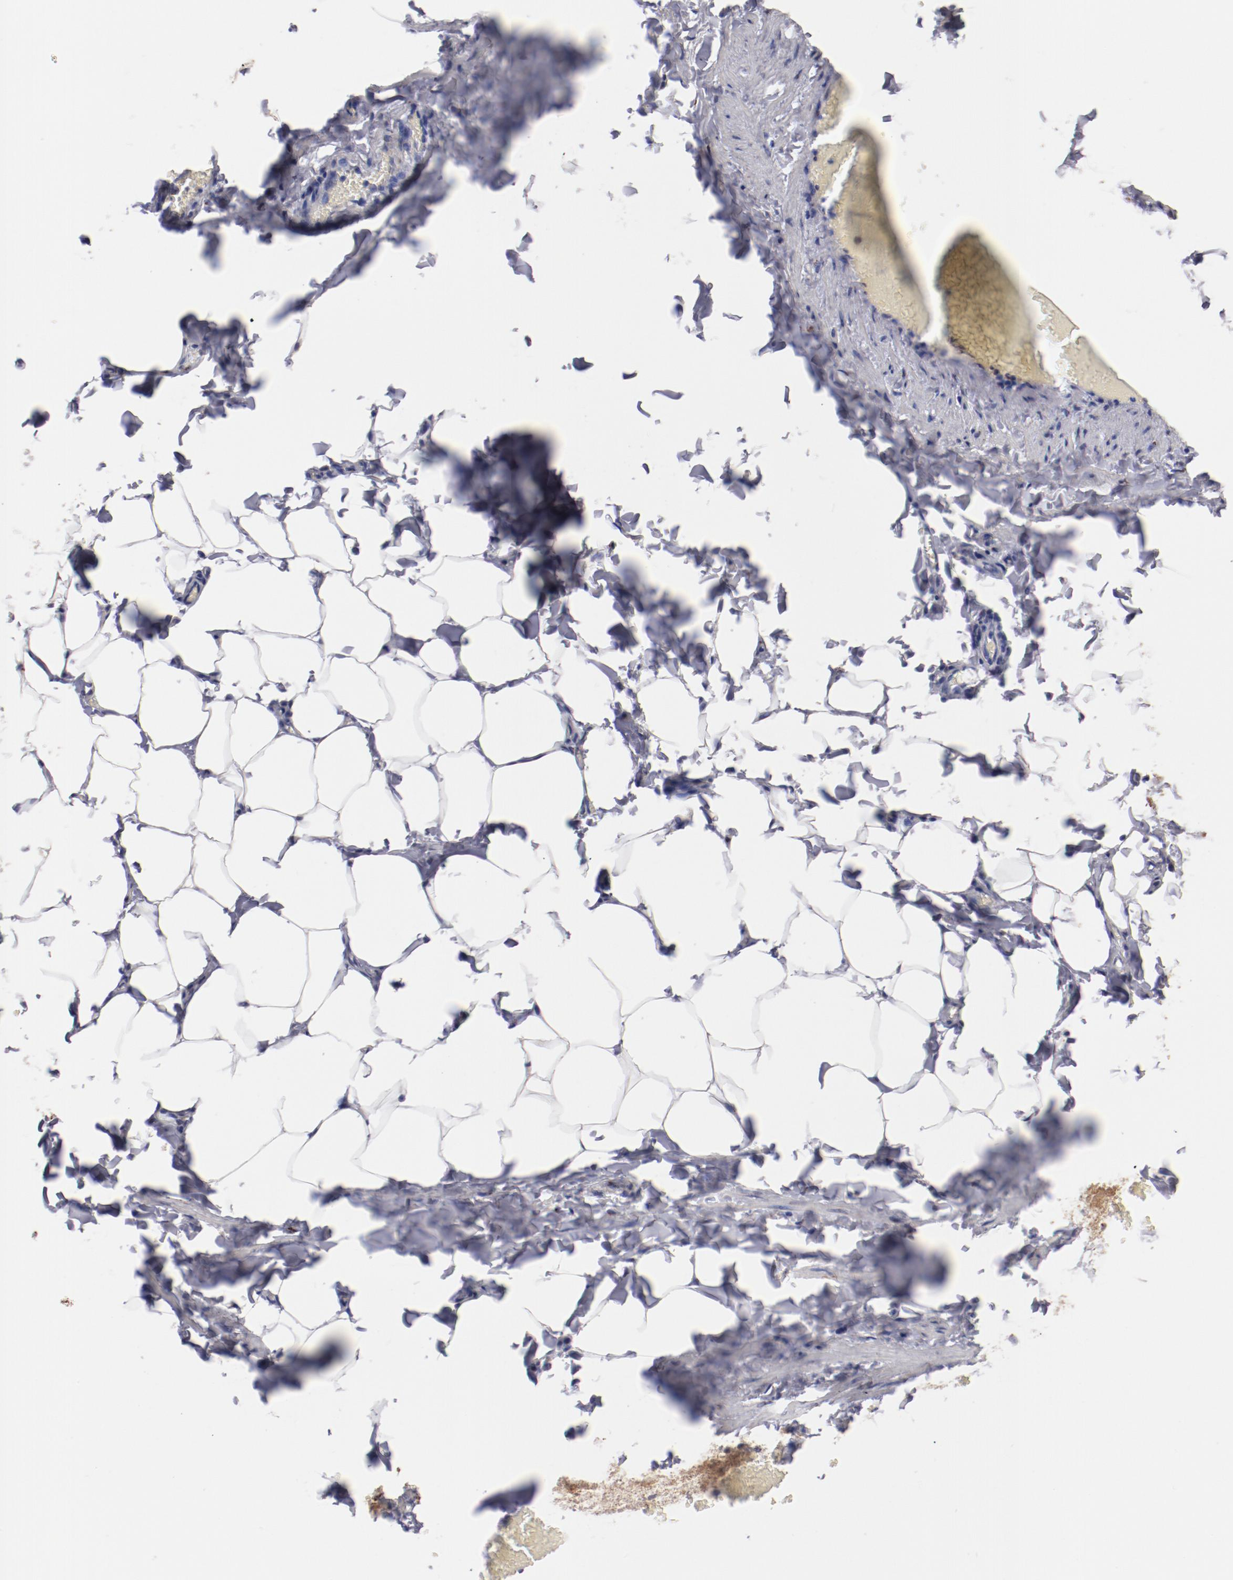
{"staining": {"intensity": "weak", "quantity": ">75%", "location": "cytoplasmic/membranous"}, "tissue": "adipose tissue", "cell_type": "Adipocytes", "image_type": "normal", "snomed": [{"axis": "morphology", "description": "Normal tissue, NOS"}, {"axis": "topography", "description": "Vascular tissue"}], "caption": "IHC (DAB (3,3'-diaminobenzidine)) staining of unremarkable human adipose tissue displays weak cytoplasmic/membranous protein positivity in about >75% of adipocytes.", "gene": "GOLIM4", "patient": {"sex": "male", "age": 41}}